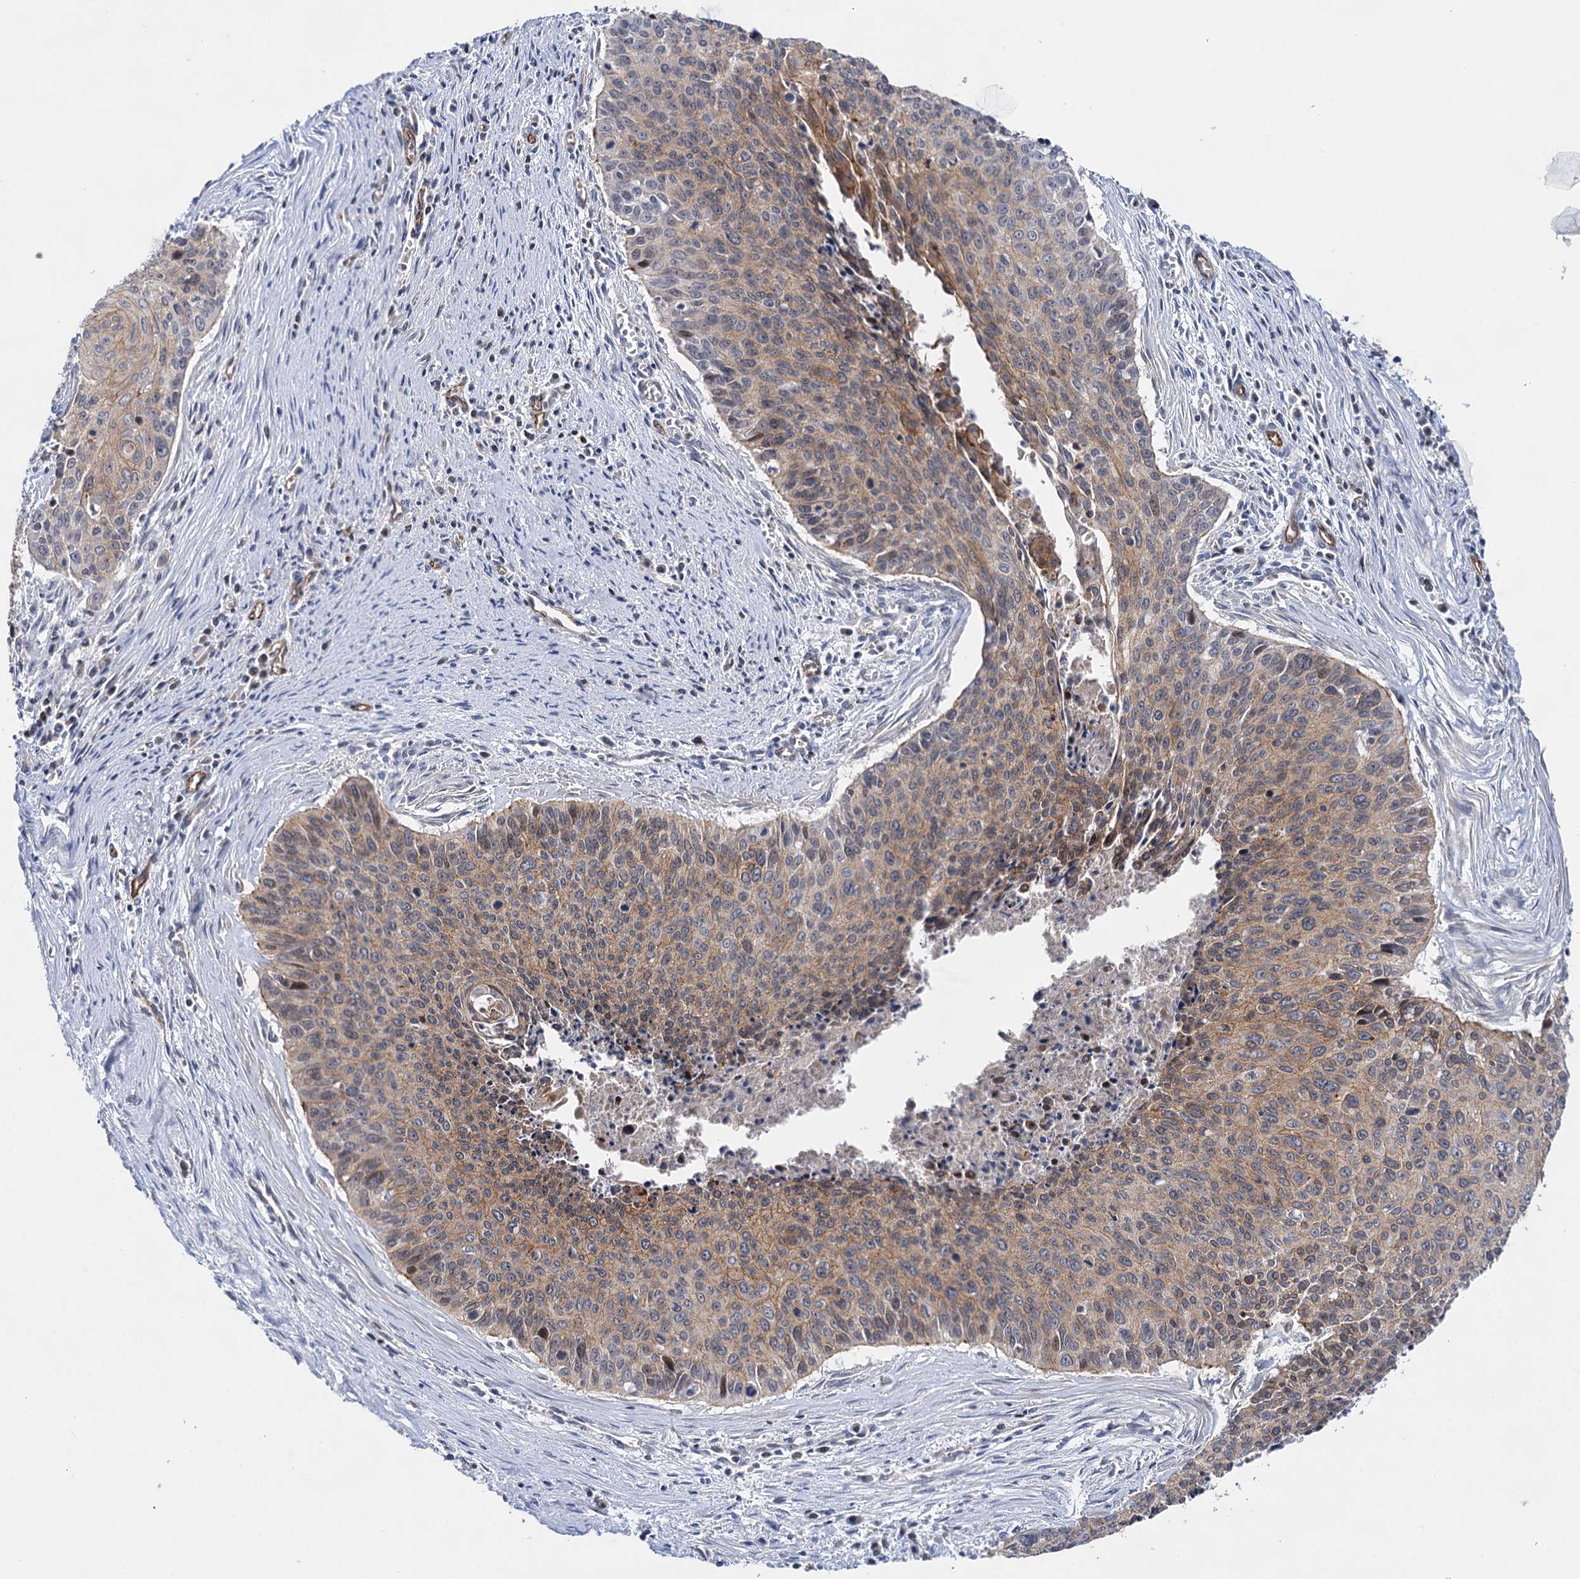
{"staining": {"intensity": "moderate", "quantity": ">75%", "location": "cytoplasmic/membranous"}, "tissue": "cervical cancer", "cell_type": "Tumor cells", "image_type": "cancer", "snomed": [{"axis": "morphology", "description": "Squamous cell carcinoma, NOS"}, {"axis": "topography", "description": "Cervix"}], "caption": "A high-resolution histopathology image shows immunohistochemistry (IHC) staining of cervical squamous cell carcinoma, which exhibits moderate cytoplasmic/membranous staining in approximately >75% of tumor cells.", "gene": "ABLIM1", "patient": {"sex": "female", "age": 55}}